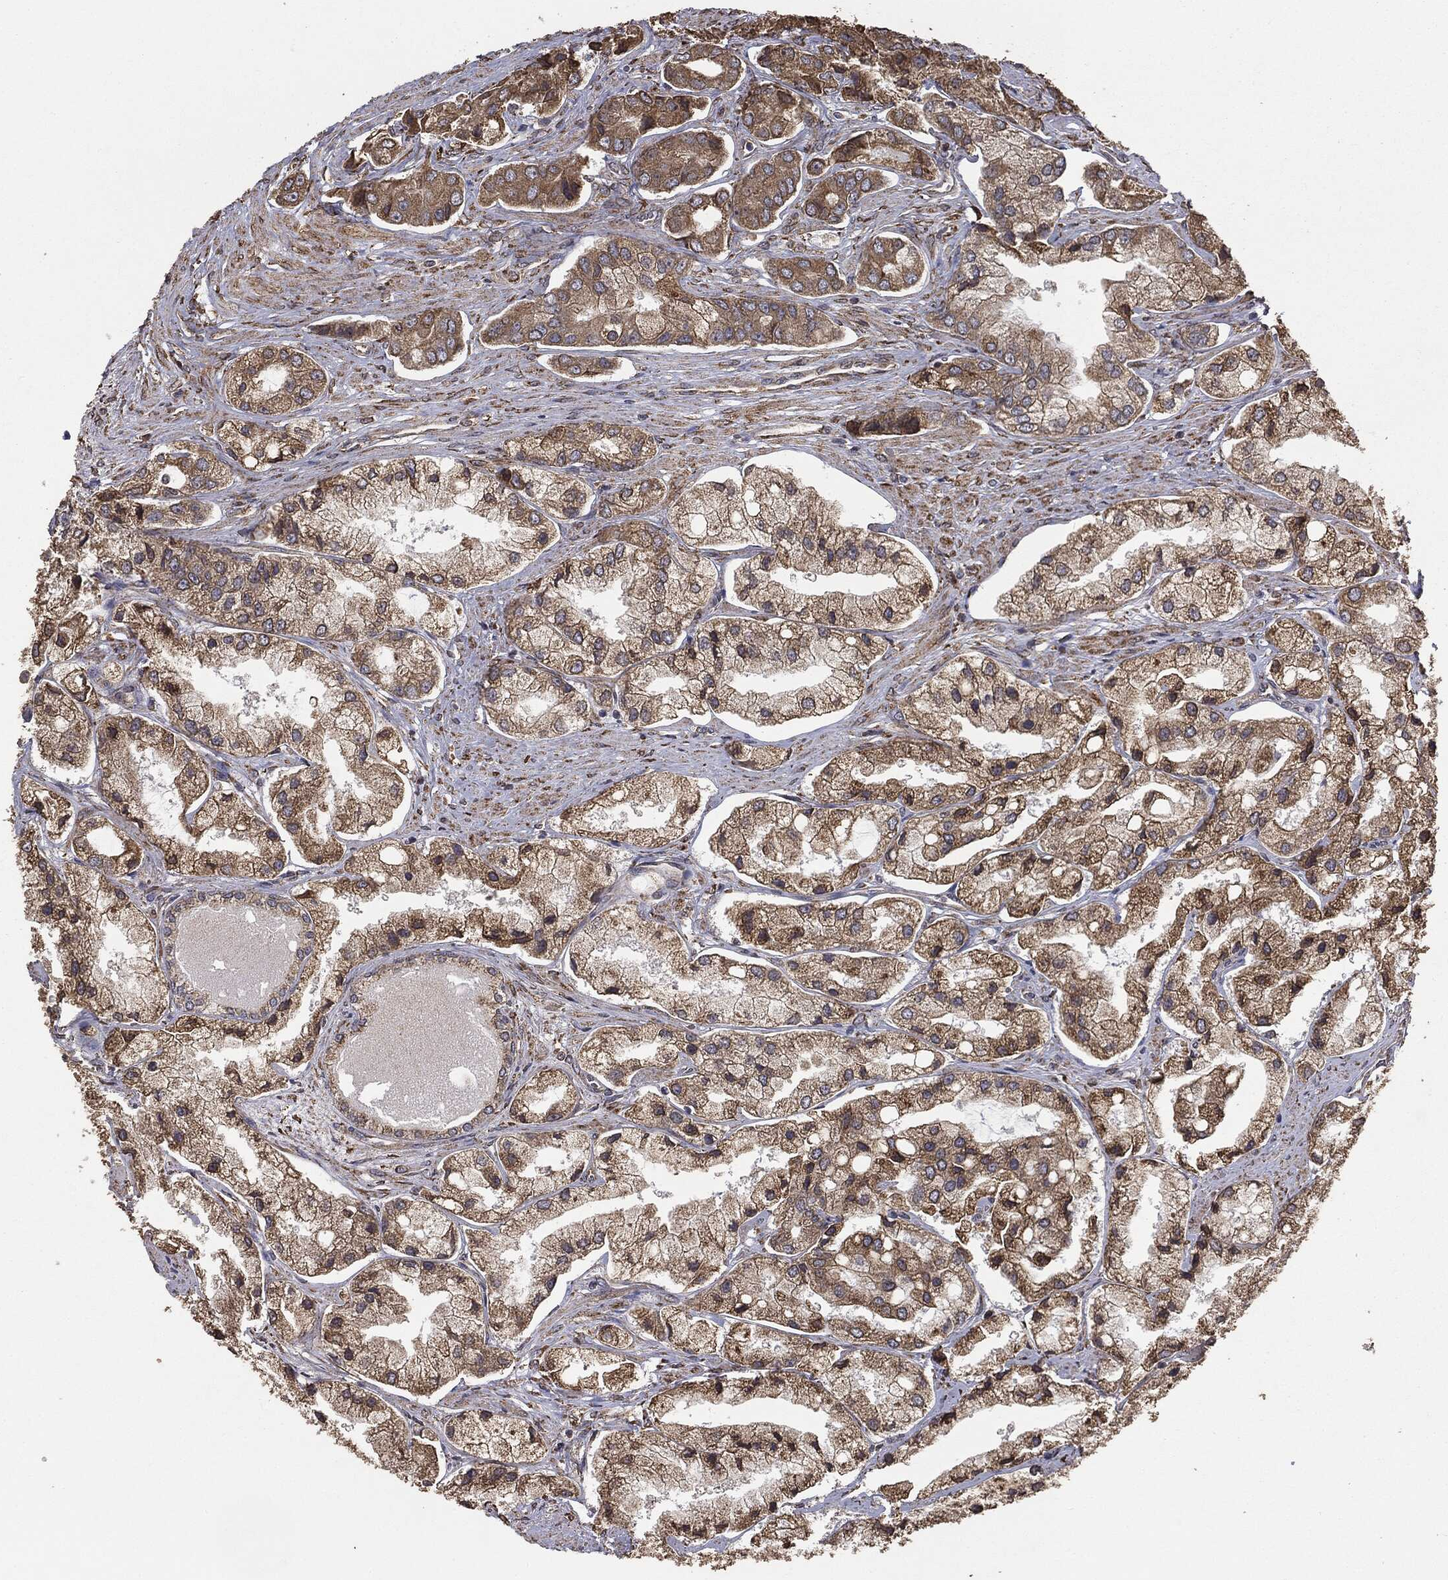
{"staining": {"intensity": "moderate", "quantity": ">75%", "location": "cytoplasmic/membranous"}, "tissue": "prostate cancer", "cell_type": "Tumor cells", "image_type": "cancer", "snomed": [{"axis": "morphology", "description": "Adenocarcinoma, Low grade"}, {"axis": "topography", "description": "Prostate"}], "caption": "Prostate adenocarcinoma (low-grade) stained for a protein reveals moderate cytoplasmic/membranous positivity in tumor cells. (DAB (3,3'-diaminobenzidine) IHC with brightfield microscopy, high magnification).", "gene": "MTOR", "patient": {"sex": "male", "age": 69}}